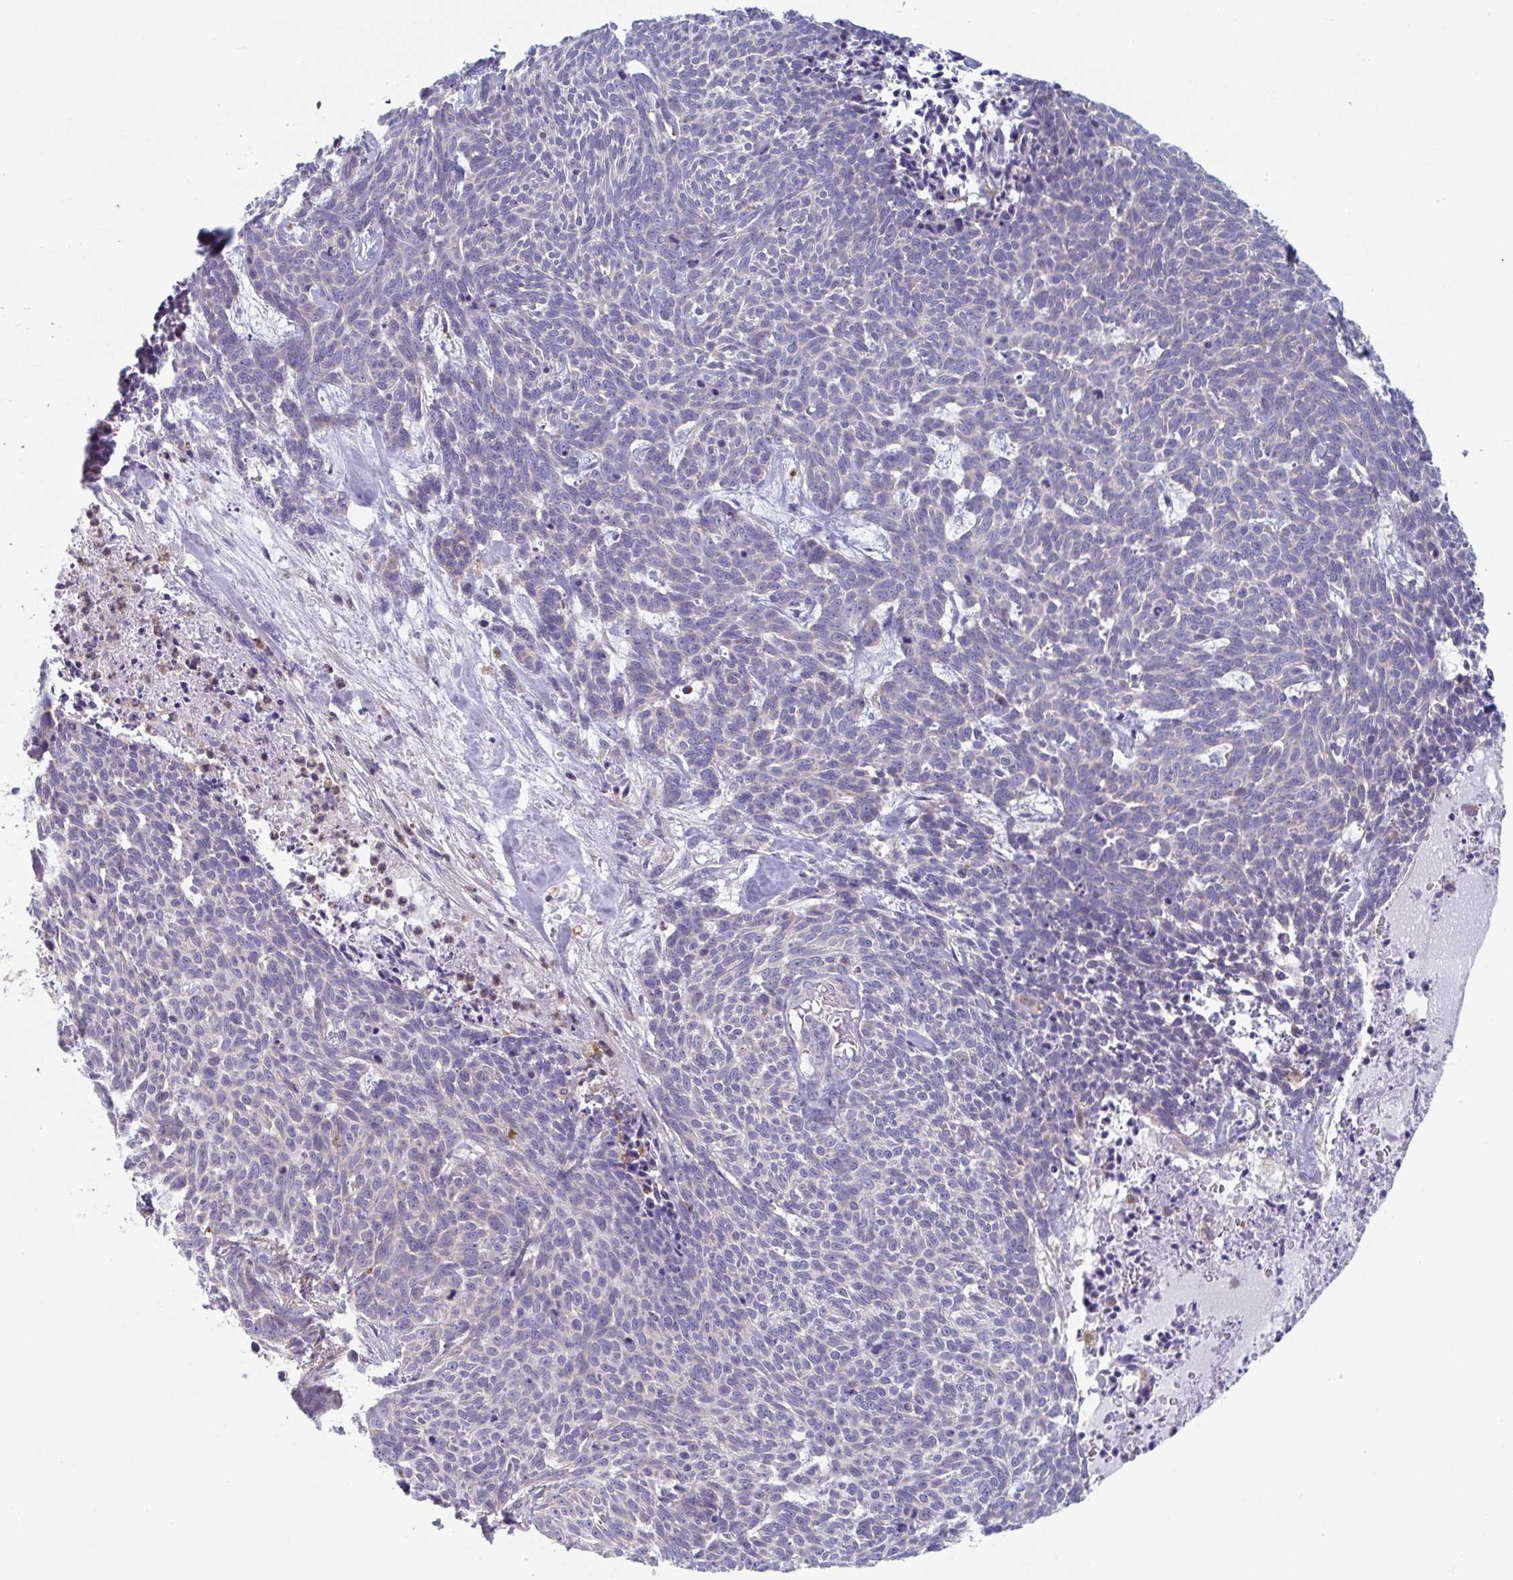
{"staining": {"intensity": "negative", "quantity": "none", "location": "none"}, "tissue": "skin cancer", "cell_type": "Tumor cells", "image_type": "cancer", "snomed": [{"axis": "morphology", "description": "Basal cell carcinoma"}, {"axis": "topography", "description": "Skin"}], "caption": "An image of human skin cancer (basal cell carcinoma) is negative for staining in tumor cells.", "gene": "NIPSNAP1", "patient": {"sex": "female", "age": 93}}